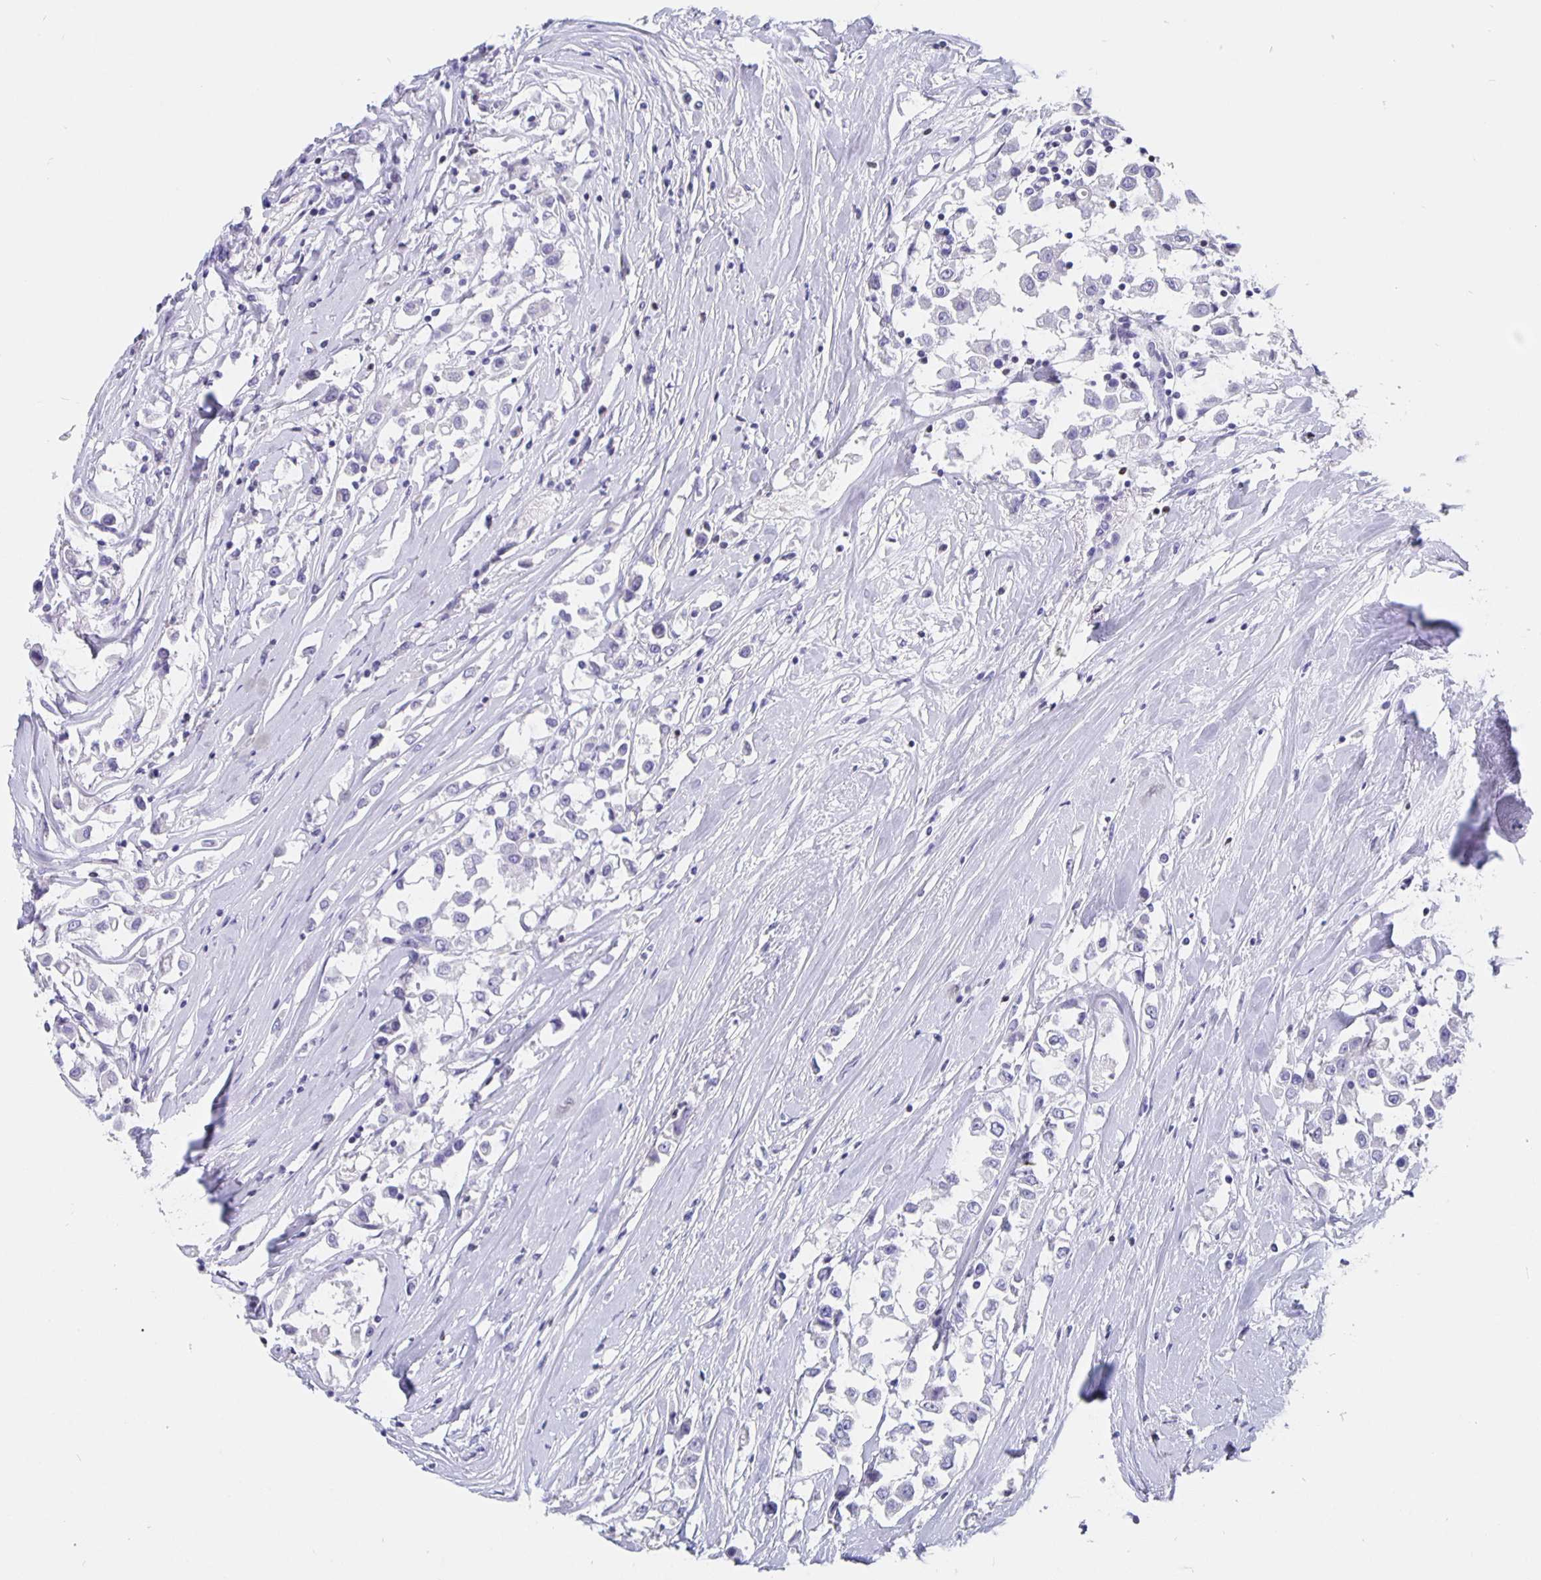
{"staining": {"intensity": "negative", "quantity": "none", "location": "none"}, "tissue": "breast cancer", "cell_type": "Tumor cells", "image_type": "cancer", "snomed": [{"axis": "morphology", "description": "Duct carcinoma"}, {"axis": "topography", "description": "Breast"}], "caption": "Immunohistochemical staining of breast cancer demonstrates no significant positivity in tumor cells.", "gene": "SATB2", "patient": {"sex": "female", "age": 61}}